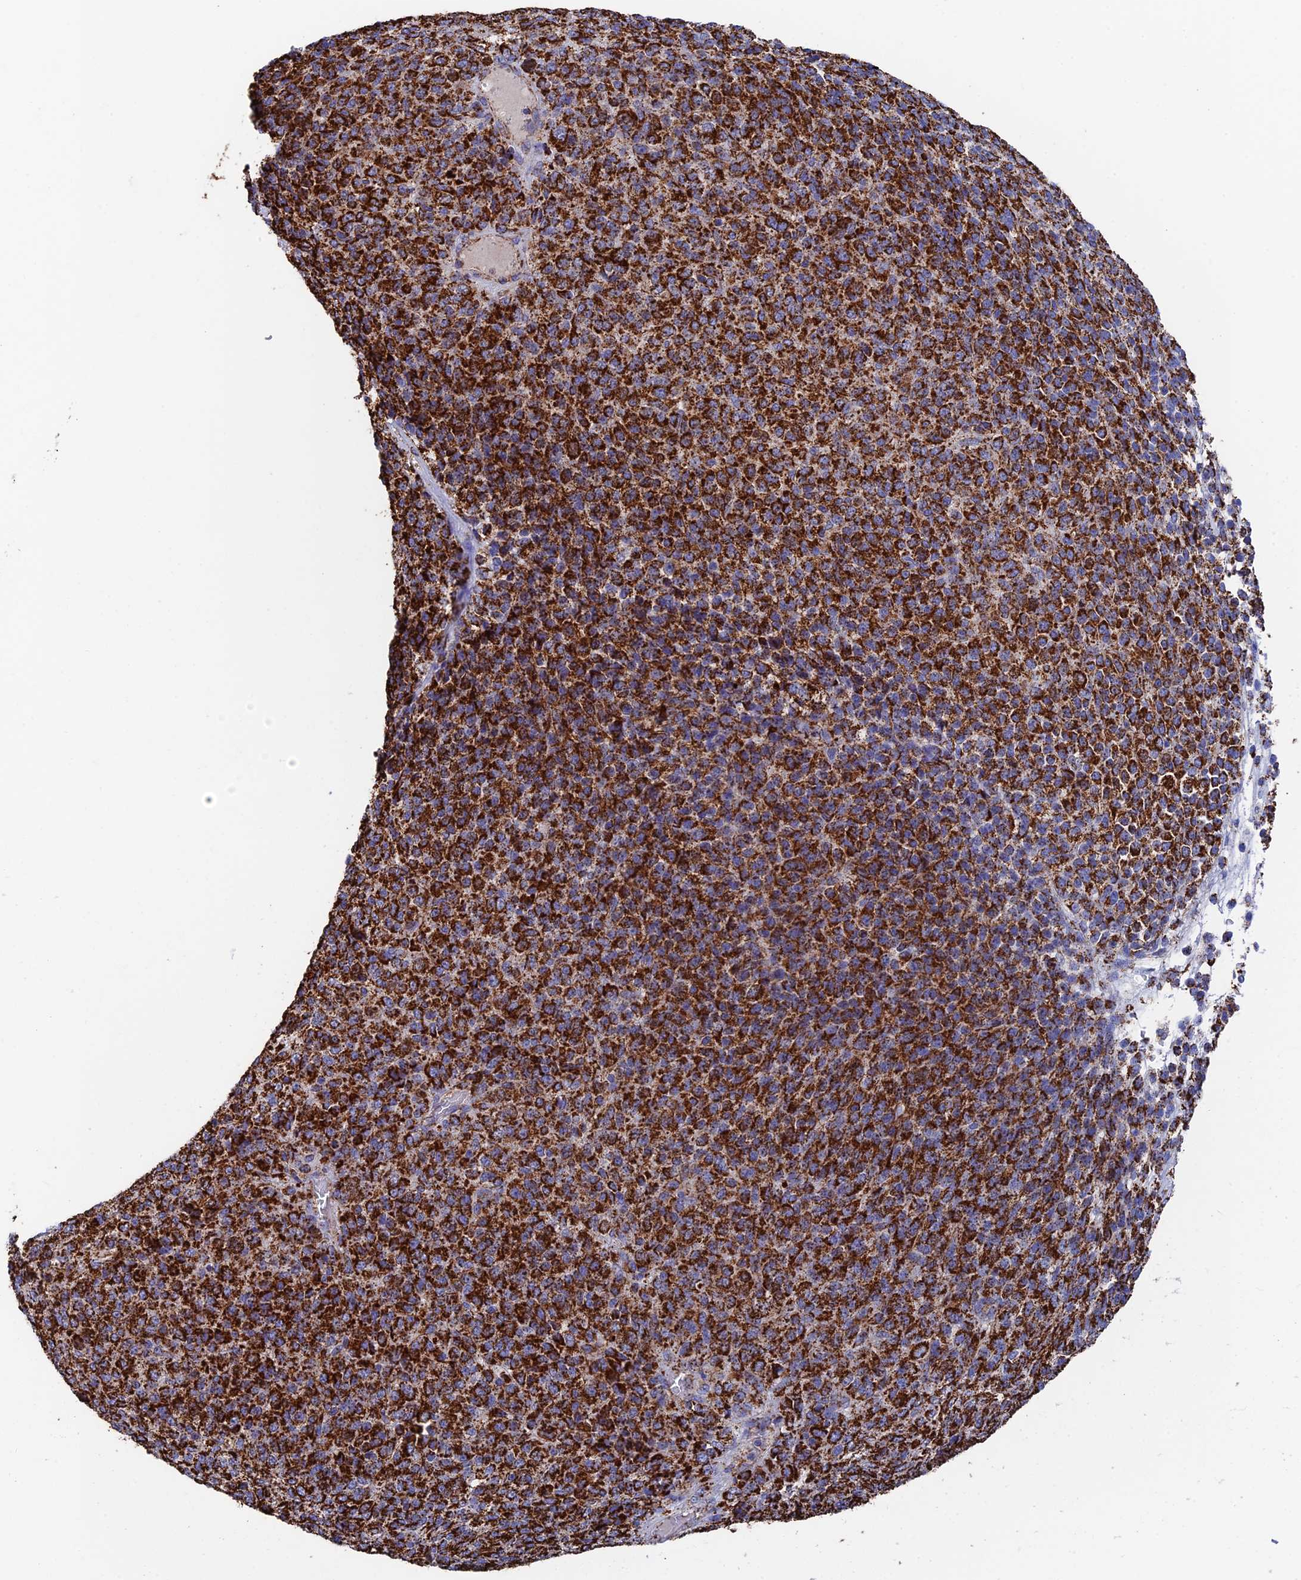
{"staining": {"intensity": "strong", "quantity": ">75%", "location": "cytoplasmic/membranous"}, "tissue": "melanoma", "cell_type": "Tumor cells", "image_type": "cancer", "snomed": [{"axis": "morphology", "description": "Malignant melanoma, Metastatic site"}, {"axis": "topography", "description": "Brain"}], "caption": "Immunohistochemistry staining of melanoma, which demonstrates high levels of strong cytoplasmic/membranous positivity in approximately >75% of tumor cells indicating strong cytoplasmic/membranous protein expression. The staining was performed using DAB (brown) for protein detection and nuclei were counterstained in hematoxylin (blue).", "gene": "HAUS8", "patient": {"sex": "female", "age": 56}}